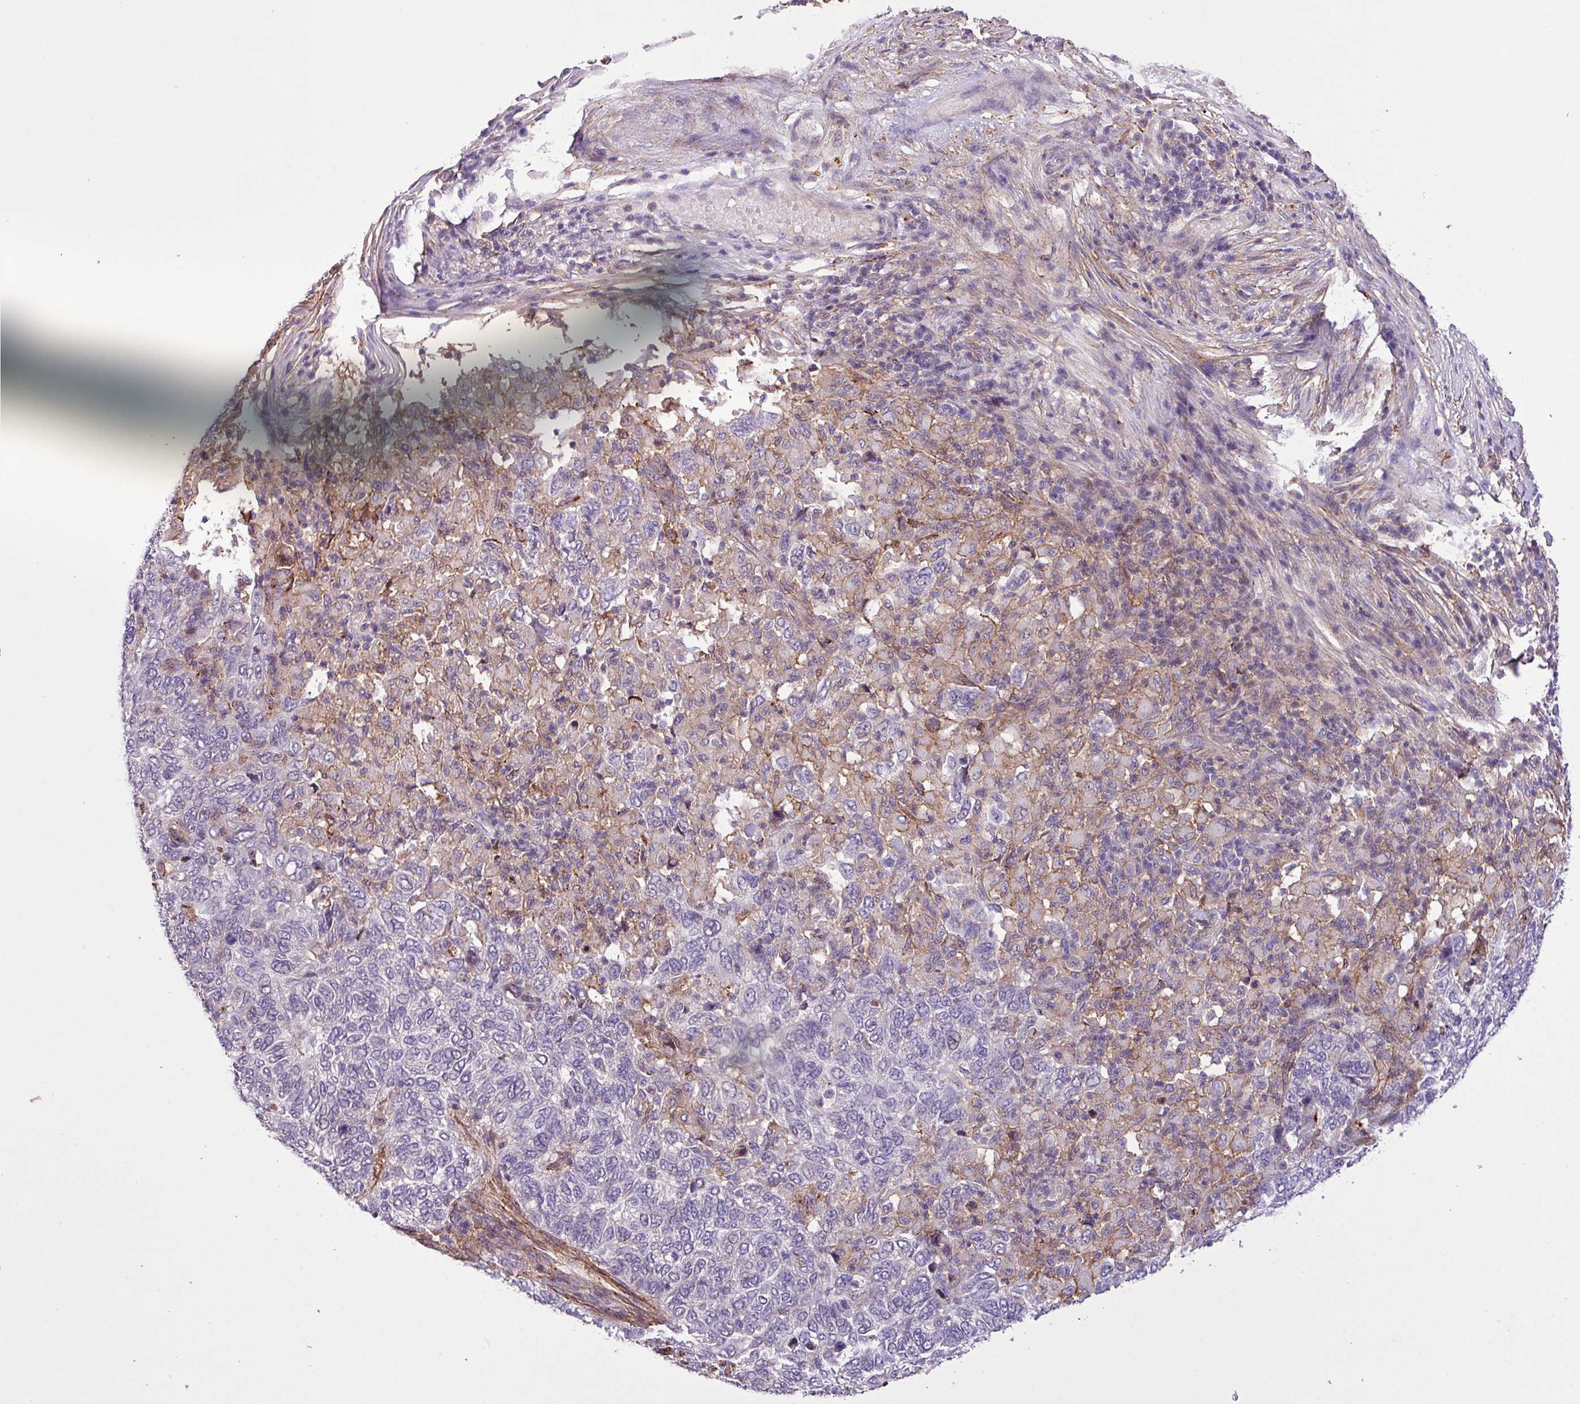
{"staining": {"intensity": "negative", "quantity": "none", "location": "none"}, "tissue": "skin cancer", "cell_type": "Tumor cells", "image_type": "cancer", "snomed": [{"axis": "morphology", "description": "Basal cell carcinoma"}, {"axis": "topography", "description": "Skin"}], "caption": "Image shows no protein expression in tumor cells of skin cancer tissue.", "gene": "RPP25L", "patient": {"sex": "female", "age": 65}}